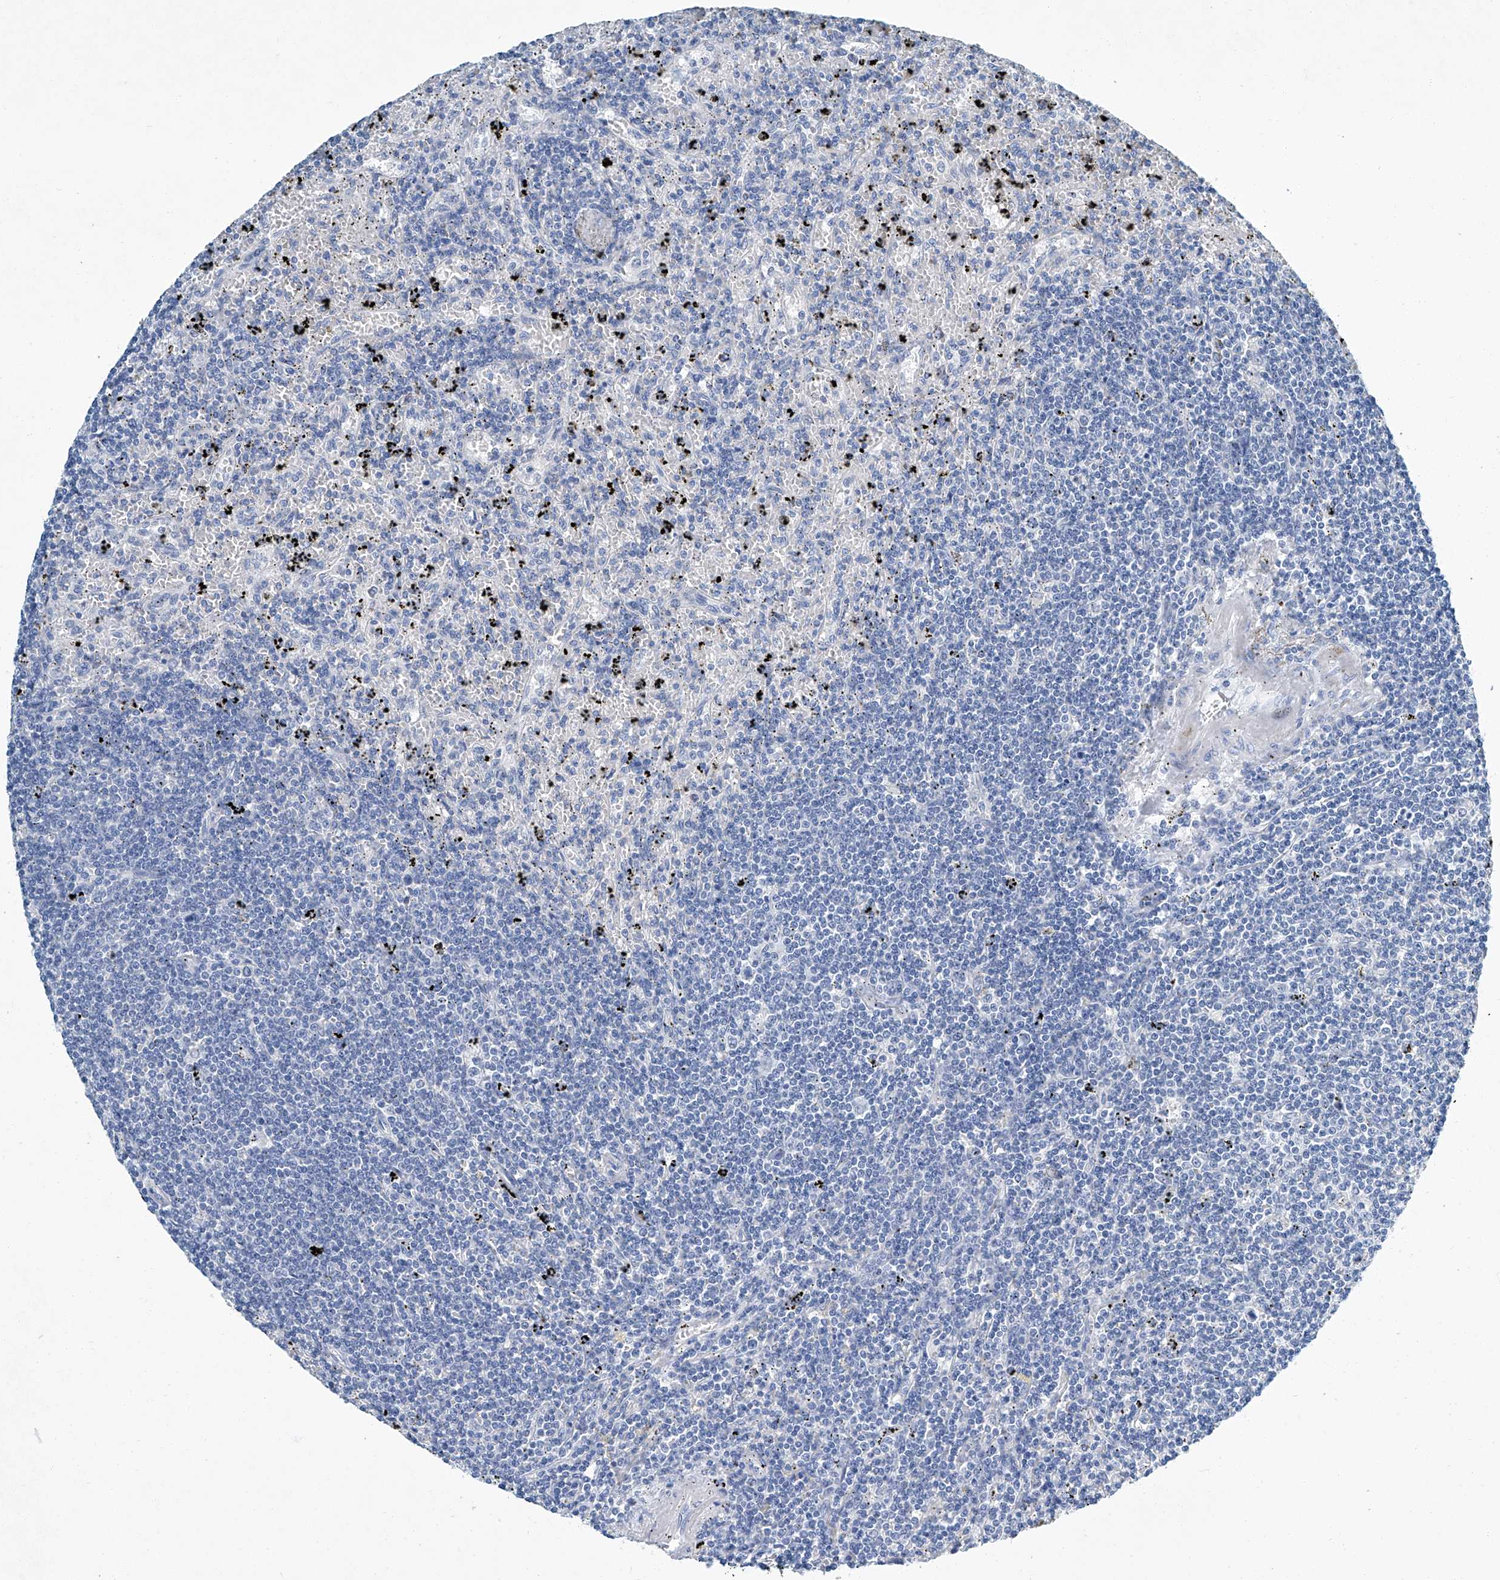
{"staining": {"intensity": "negative", "quantity": "none", "location": "none"}, "tissue": "lymphoma", "cell_type": "Tumor cells", "image_type": "cancer", "snomed": [{"axis": "morphology", "description": "Malignant lymphoma, non-Hodgkin's type, Low grade"}, {"axis": "topography", "description": "Spleen"}], "caption": "This is an immunohistochemistry micrograph of human malignant lymphoma, non-Hodgkin's type (low-grade). There is no expression in tumor cells.", "gene": "CYP2A7", "patient": {"sex": "male", "age": 76}}